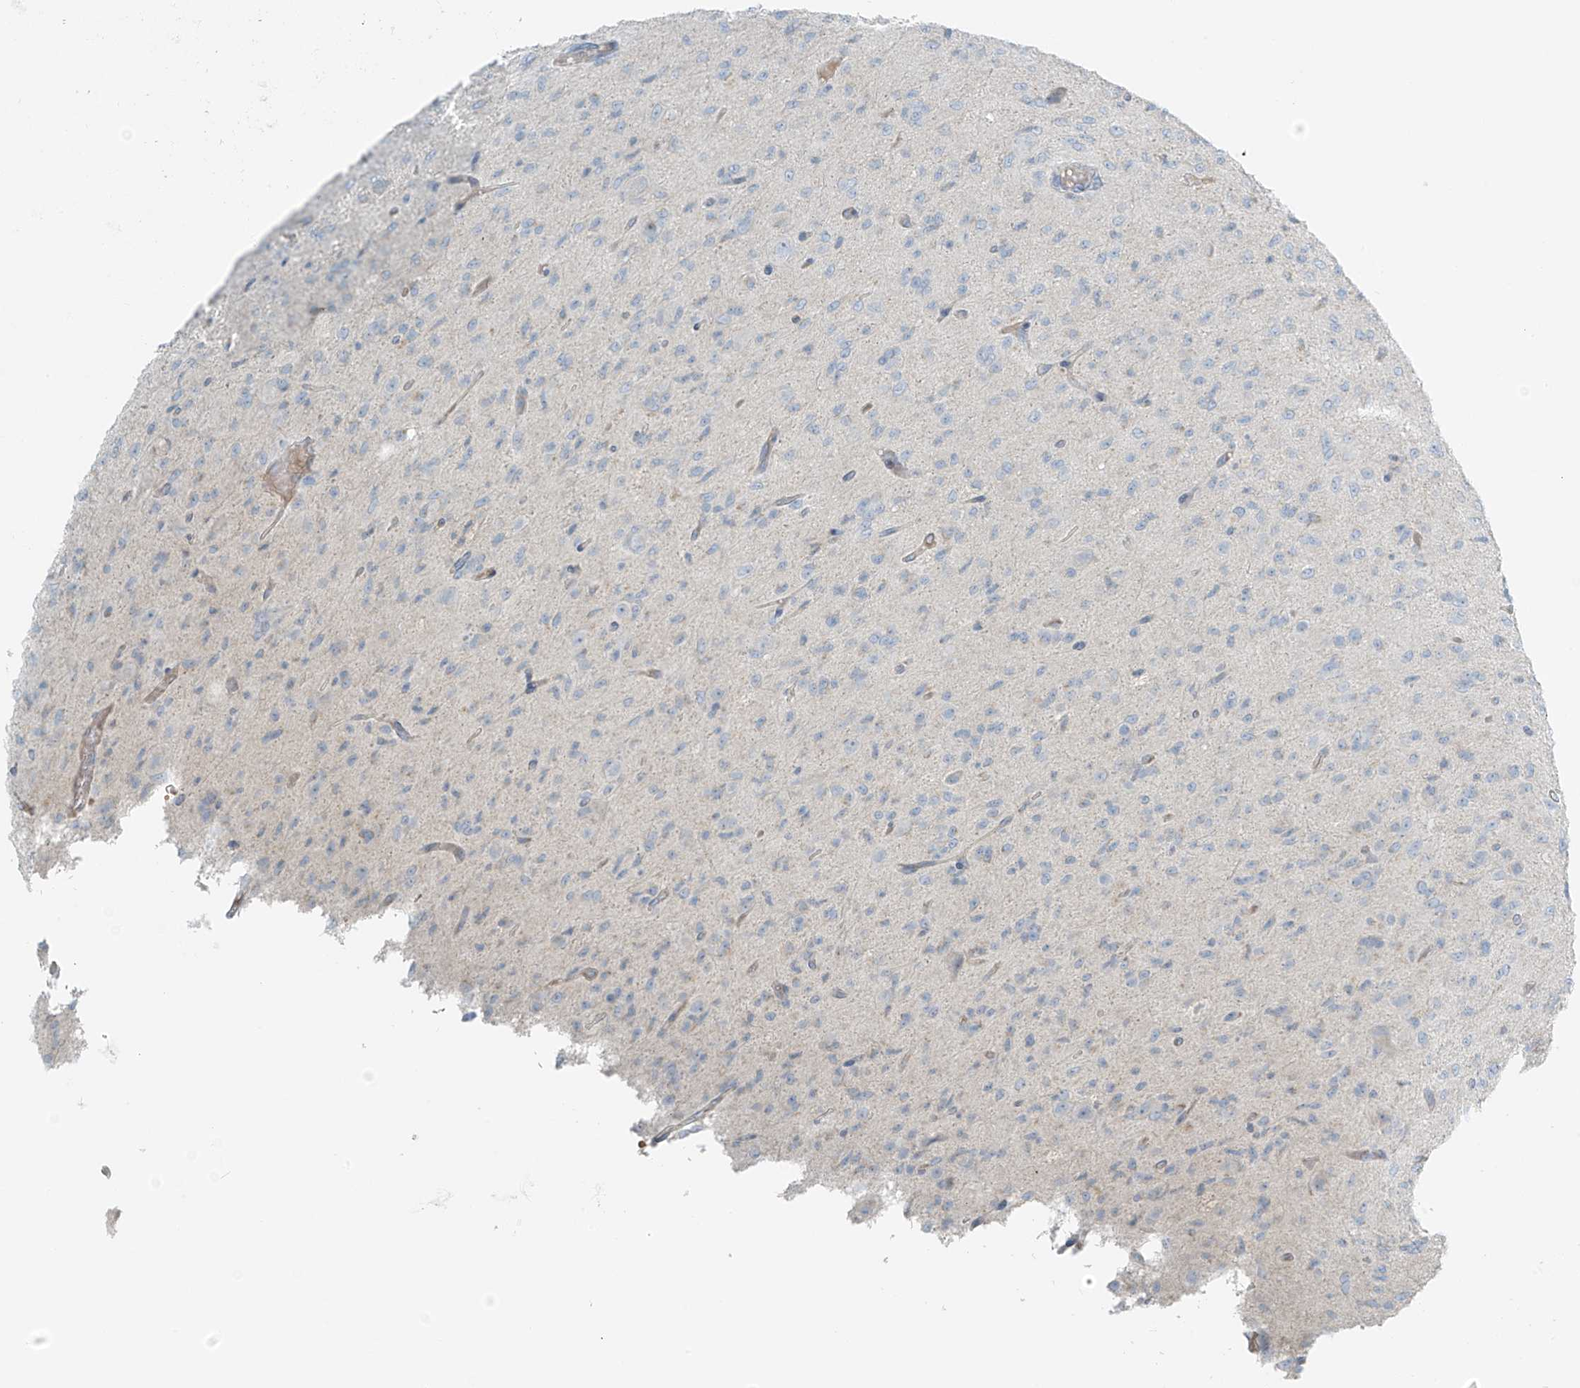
{"staining": {"intensity": "negative", "quantity": "none", "location": "none"}, "tissue": "glioma", "cell_type": "Tumor cells", "image_type": "cancer", "snomed": [{"axis": "morphology", "description": "Glioma, malignant, High grade"}, {"axis": "topography", "description": "Brain"}], "caption": "Immunohistochemical staining of malignant glioma (high-grade) shows no significant staining in tumor cells.", "gene": "FAM131C", "patient": {"sex": "female", "age": 59}}